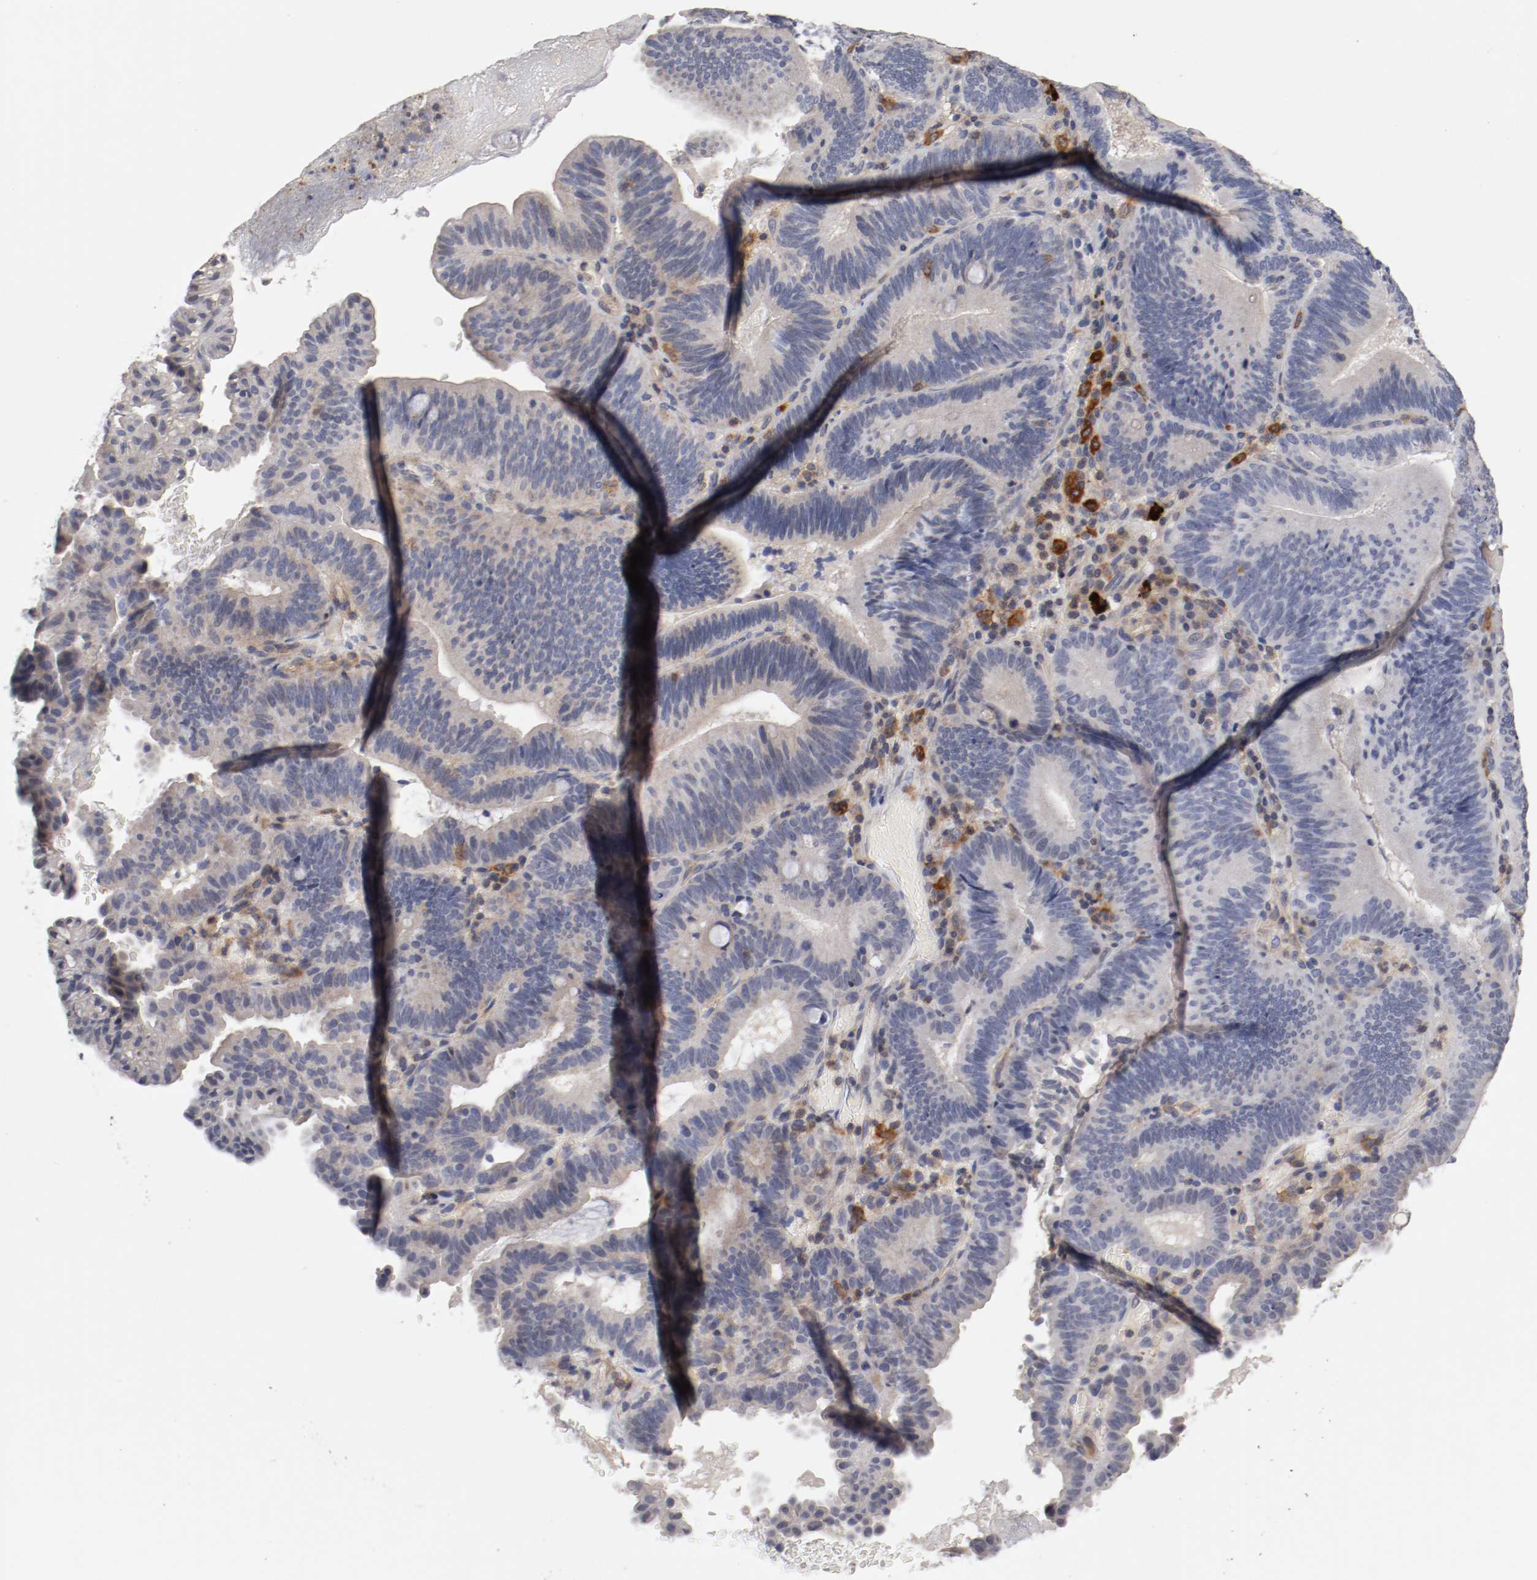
{"staining": {"intensity": "negative", "quantity": "none", "location": "none"}, "tissue": "pancreatic cancer", "cell_type": "Tumor cells", "image_type": "cancer", "snomed": [{"axis": "morphology", "description": "Adenocarcinoma, NOS"}, {"axis": "topography", "description": "Pancreas"}], "caption": "IHC image of pancreatic cancer stained for a protein (brown), which shows no expression in tumor cells.", "gene": "CBL", "patient": {"sex": "male", "age": 82}}